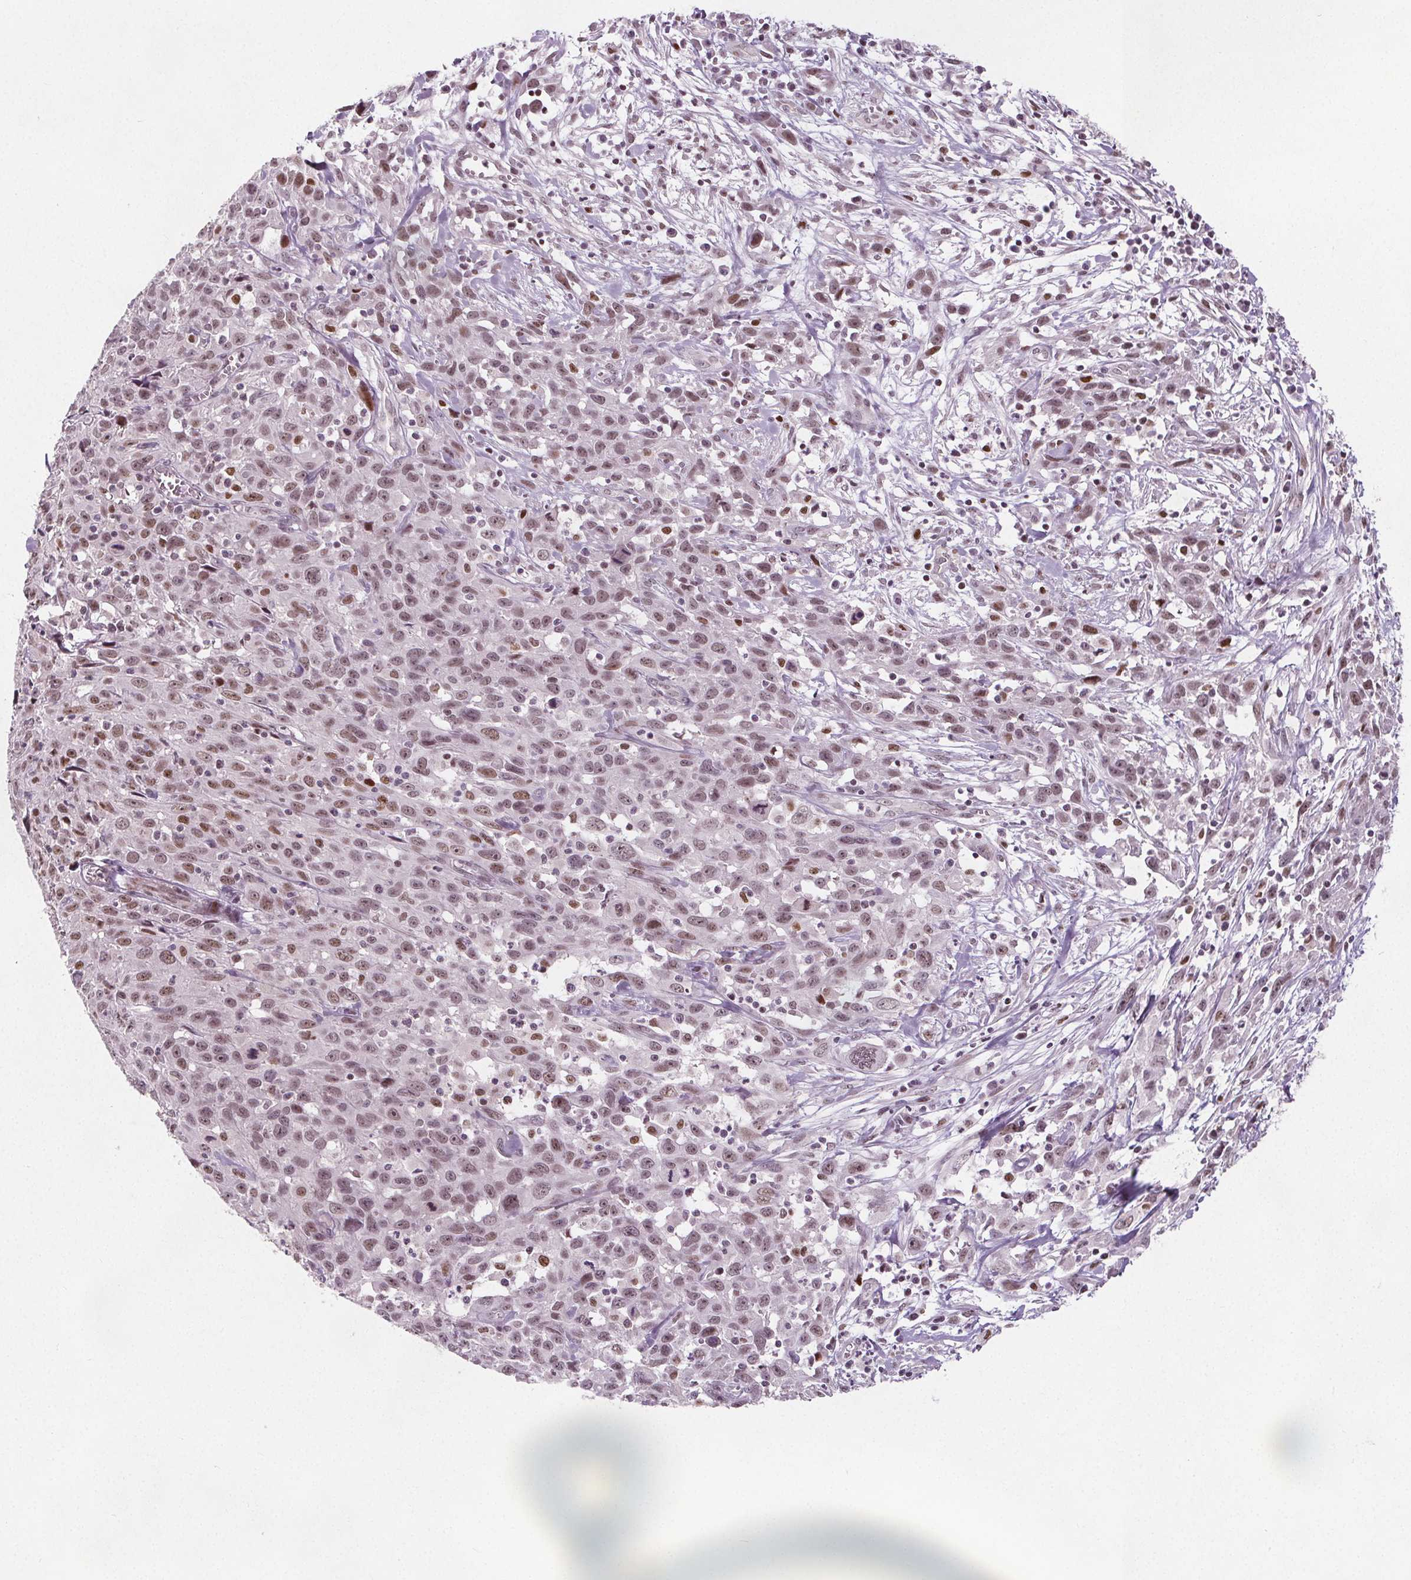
{"staining": {"intensity": "moderate", "quantity": "25%-75%", "location": "nuclear"}, "tissue": "cervical cancer", "cell_type": "Tumor cells", "image_type": "cancer", "snomed": [{"axis": "morphology", "description": "Squamous cell carcinoma, NOS"}, {"axis": "topography", "description": "Cervix"}], "caption": "IHC photomicrograph of neoplastic tissue: human cervical squamous cell carcinoma stained using immunohistochemistry demonstrates medium levels of moderate protein expression localized specifically in the nuclear of tumor cells, appearing as a nuclear brown color.", "gene": "TAF6L", "patient": {"sex": "female", "age": 38}}